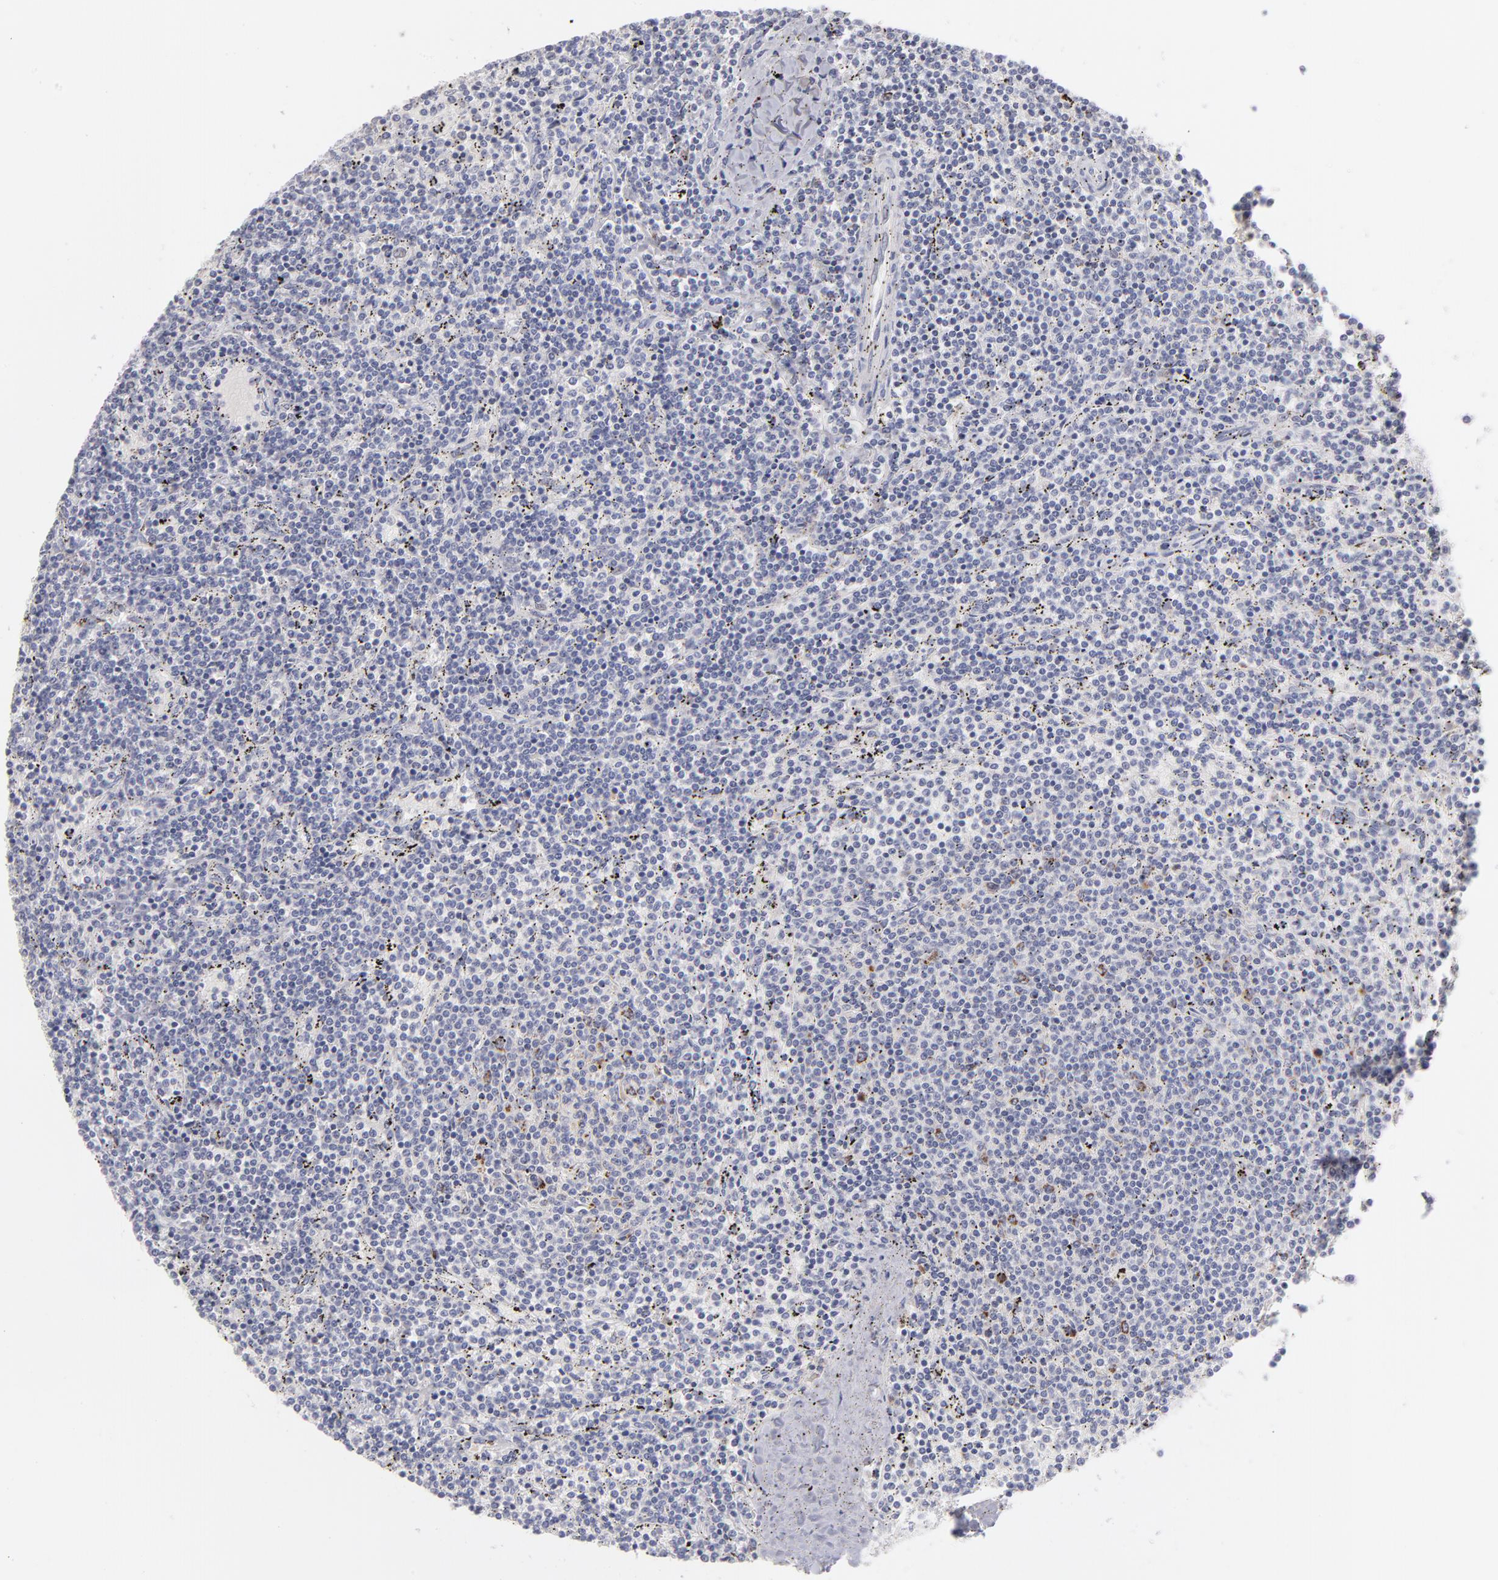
{"staining": {"intensity": "moderate", "quantity": "<25%", "location": "cytoplasmic/membranous"}, "tissue": "lymphoma", "cell_type": "Tumor cells", "image_type": "cancer", "snomed": [{"axis": "morphology", "description": "Malignant lymphoma, non-Hodgkin's type, Low grade"}, {"axis": "topography", "description": "Spleen"}], "caption": "Lymphoma stained with immunohistochemistry exhibits moderate cytoplasmic/membranous staining in approximately <25% of tumor cells.", "gene": "MTHFD2", "patient": {"sex": "female", "age": 50}}